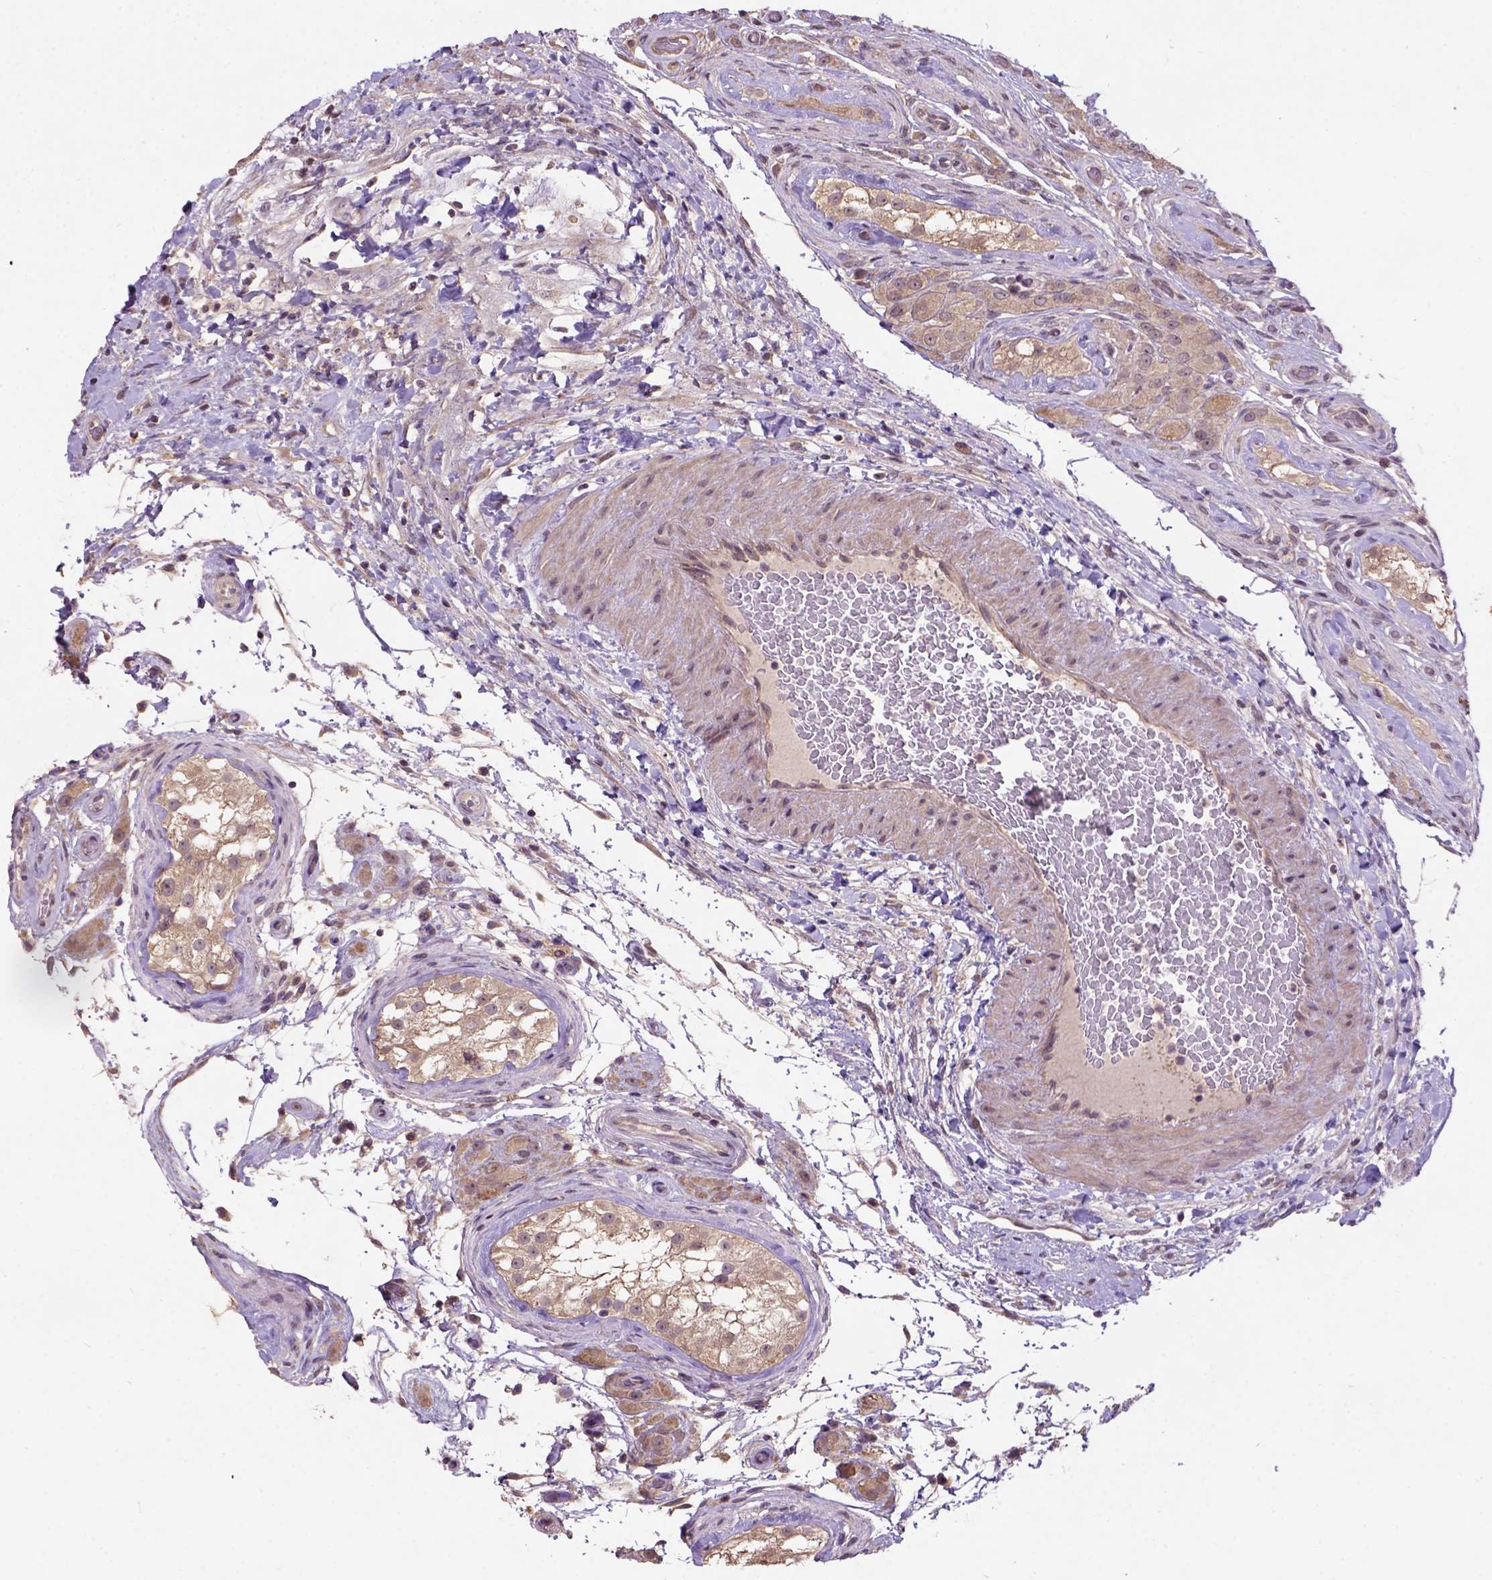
{"staining": {"intensity": "moderate", "quantity": ">75%", "location": "cytoplasmic/membranous"}, "tissue": "testis cancer", "cell_type": "Tumor cells", "image_type": "cancer", "snomed": [{"axis": "morphology", "description": "Seminoma, NOS"}, {"axis": "morphology", "description": "Carcinoma, Embryonal, NOS"}, {"axis": "topography", "description": "Testis"}], "caption": "This micrograph shows testis cancer stained with immunohistochemistry to label a protein in brown. The cytoplasmic/membranous of tumor cells show moderate positivity for the protein. Nuclei are counter-stained blue.", "gene": "KBTBD8", "patient": {"sex": "male", "age": 41}}